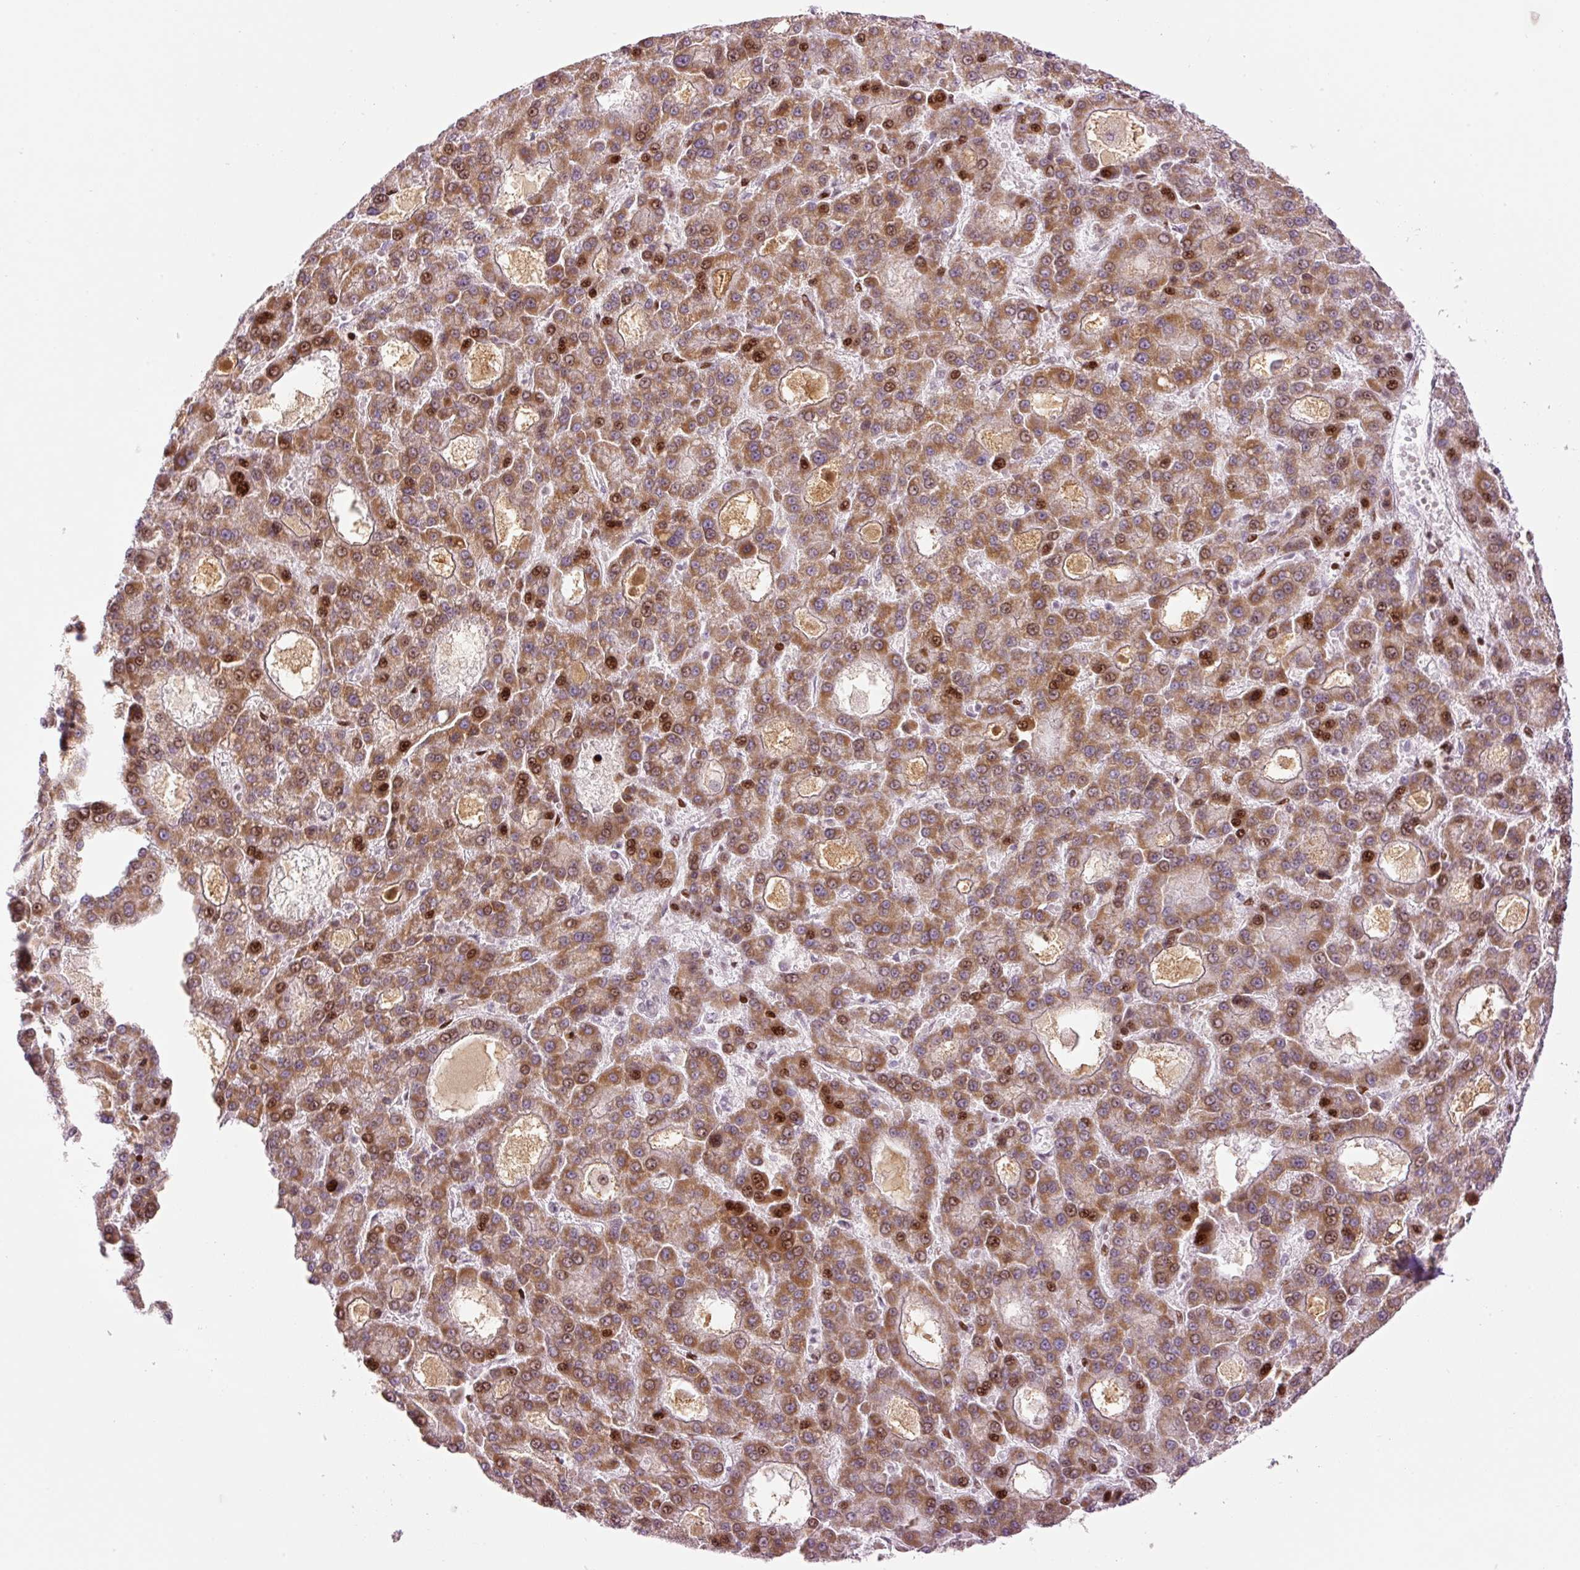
{"staining": {"intensity": "moderate", "quantity": ">75%", "location": "cytoplasmic/membranous,nuclear"}, "tissue": "liver cancer", "cell_type": "Tumor cells", "image_type": "cancer", "snomed": [{"axis": "morphology", "description": "Carcinoma, Hepatocellular, NOS"}, {"axis": "topography", "description": "Liver"}], "caption": "Brown immunohistochemical staining in human liver cancer (hepatocellular carcinoma) reveals moderate cytoplasmic/membranous and nuclear positivity in about >75% of tumor cells. Immunohistochemistry (ihc) stains the protein in brown and the nuclei are stained blue.", "gene": "TMEM177", "patient": {"sex": "male", "age": 70}}